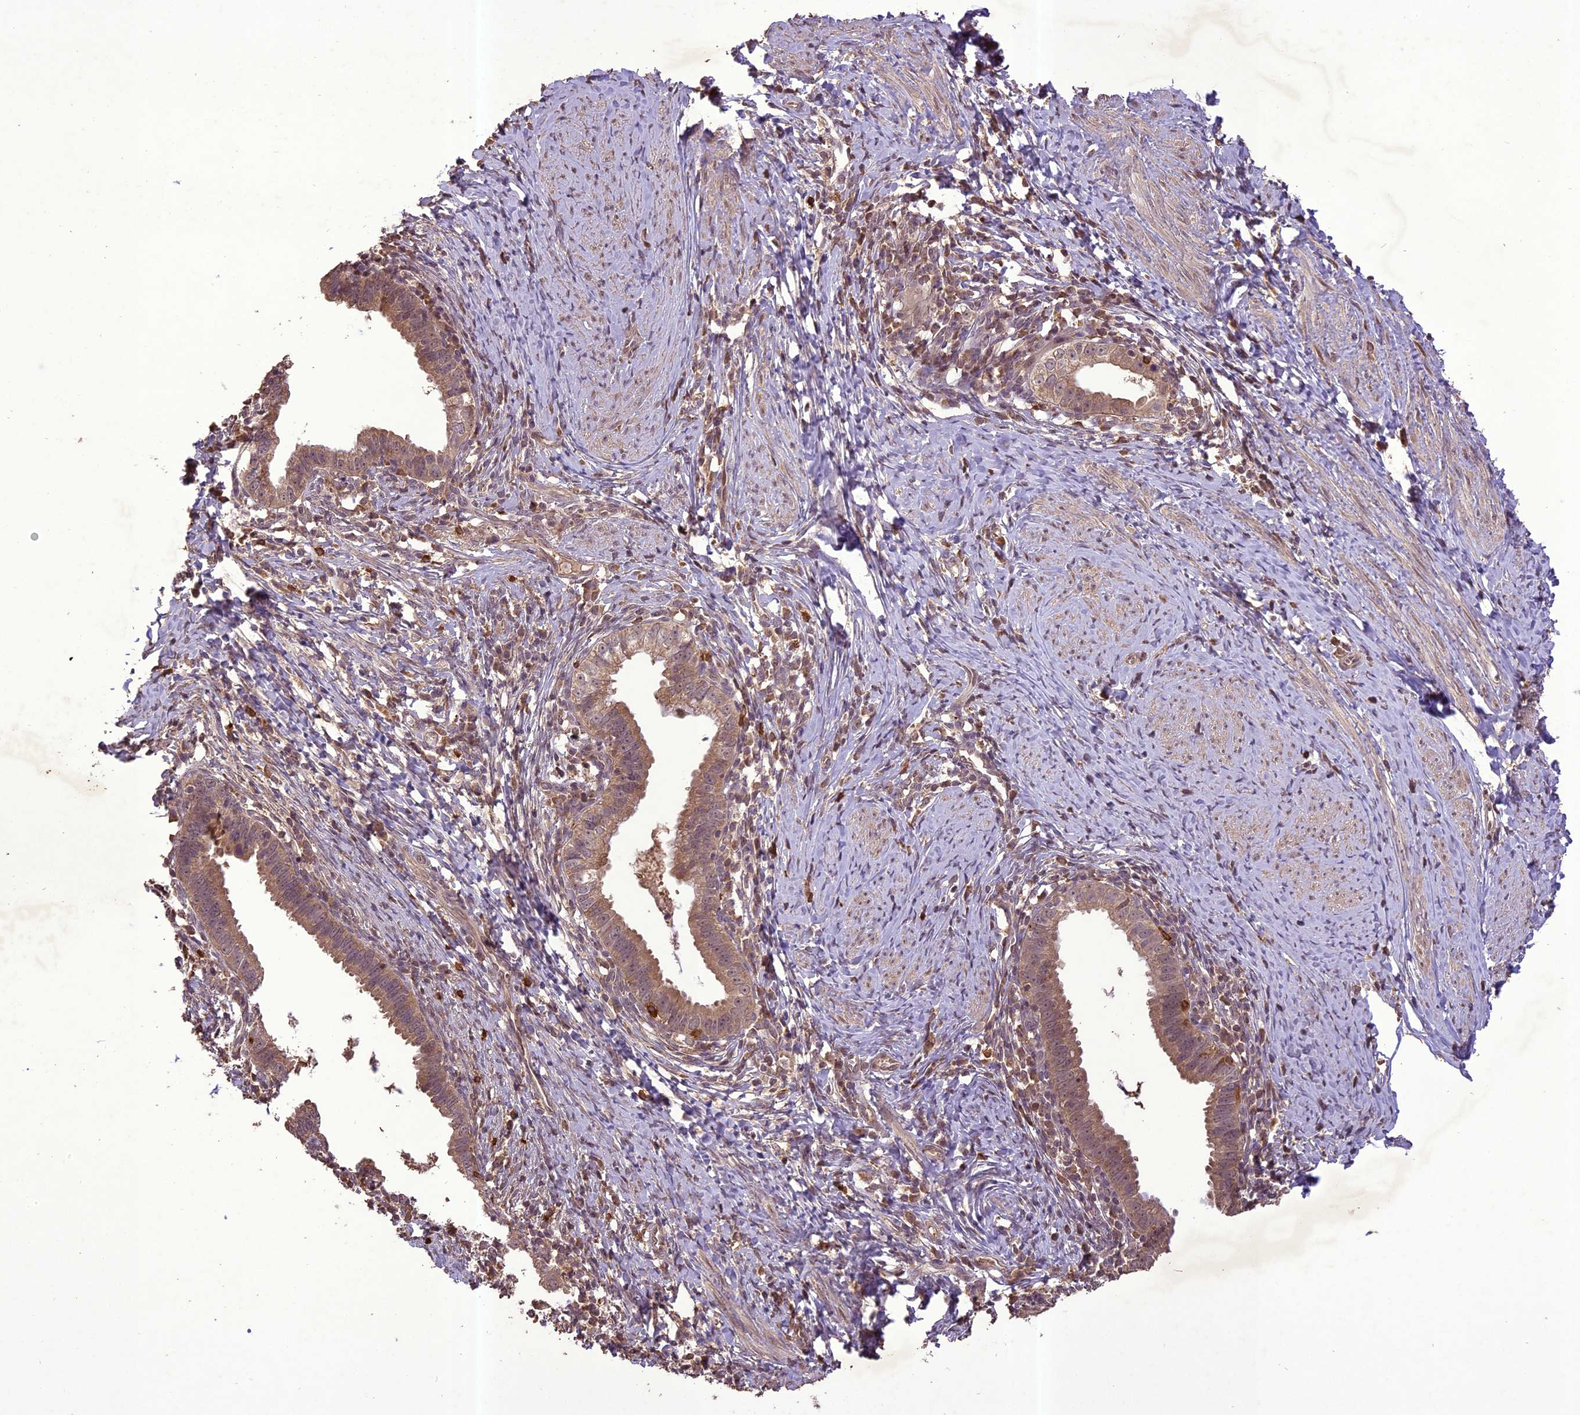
{"staining": {"intensity": "moderate", "quantity": ">75%", "location": "cytoplasmic/membranous"}, "tissue": "cervical cancer", "cell_type": "Tumor cells", "image_type": "cancer", "snomed": [{"axis": "morphology", "description": "Adenocarcinoma, NOS"}, {"axis": "topography", "description": "Cervix"}], "caption": "Cervical cancer (adenocarcinoma) was stained to show a protein in brown. There is medium levels of moderate cytoplasmic/membranous positivity in about >75% of tumor cells. The staining is performed using DAB brown chromogen to label protein expression. The nuclei are counter-stained blue using hematoxylin.", "gene": "TIGD7", "patient": {"sex": "female", "age": 36}}